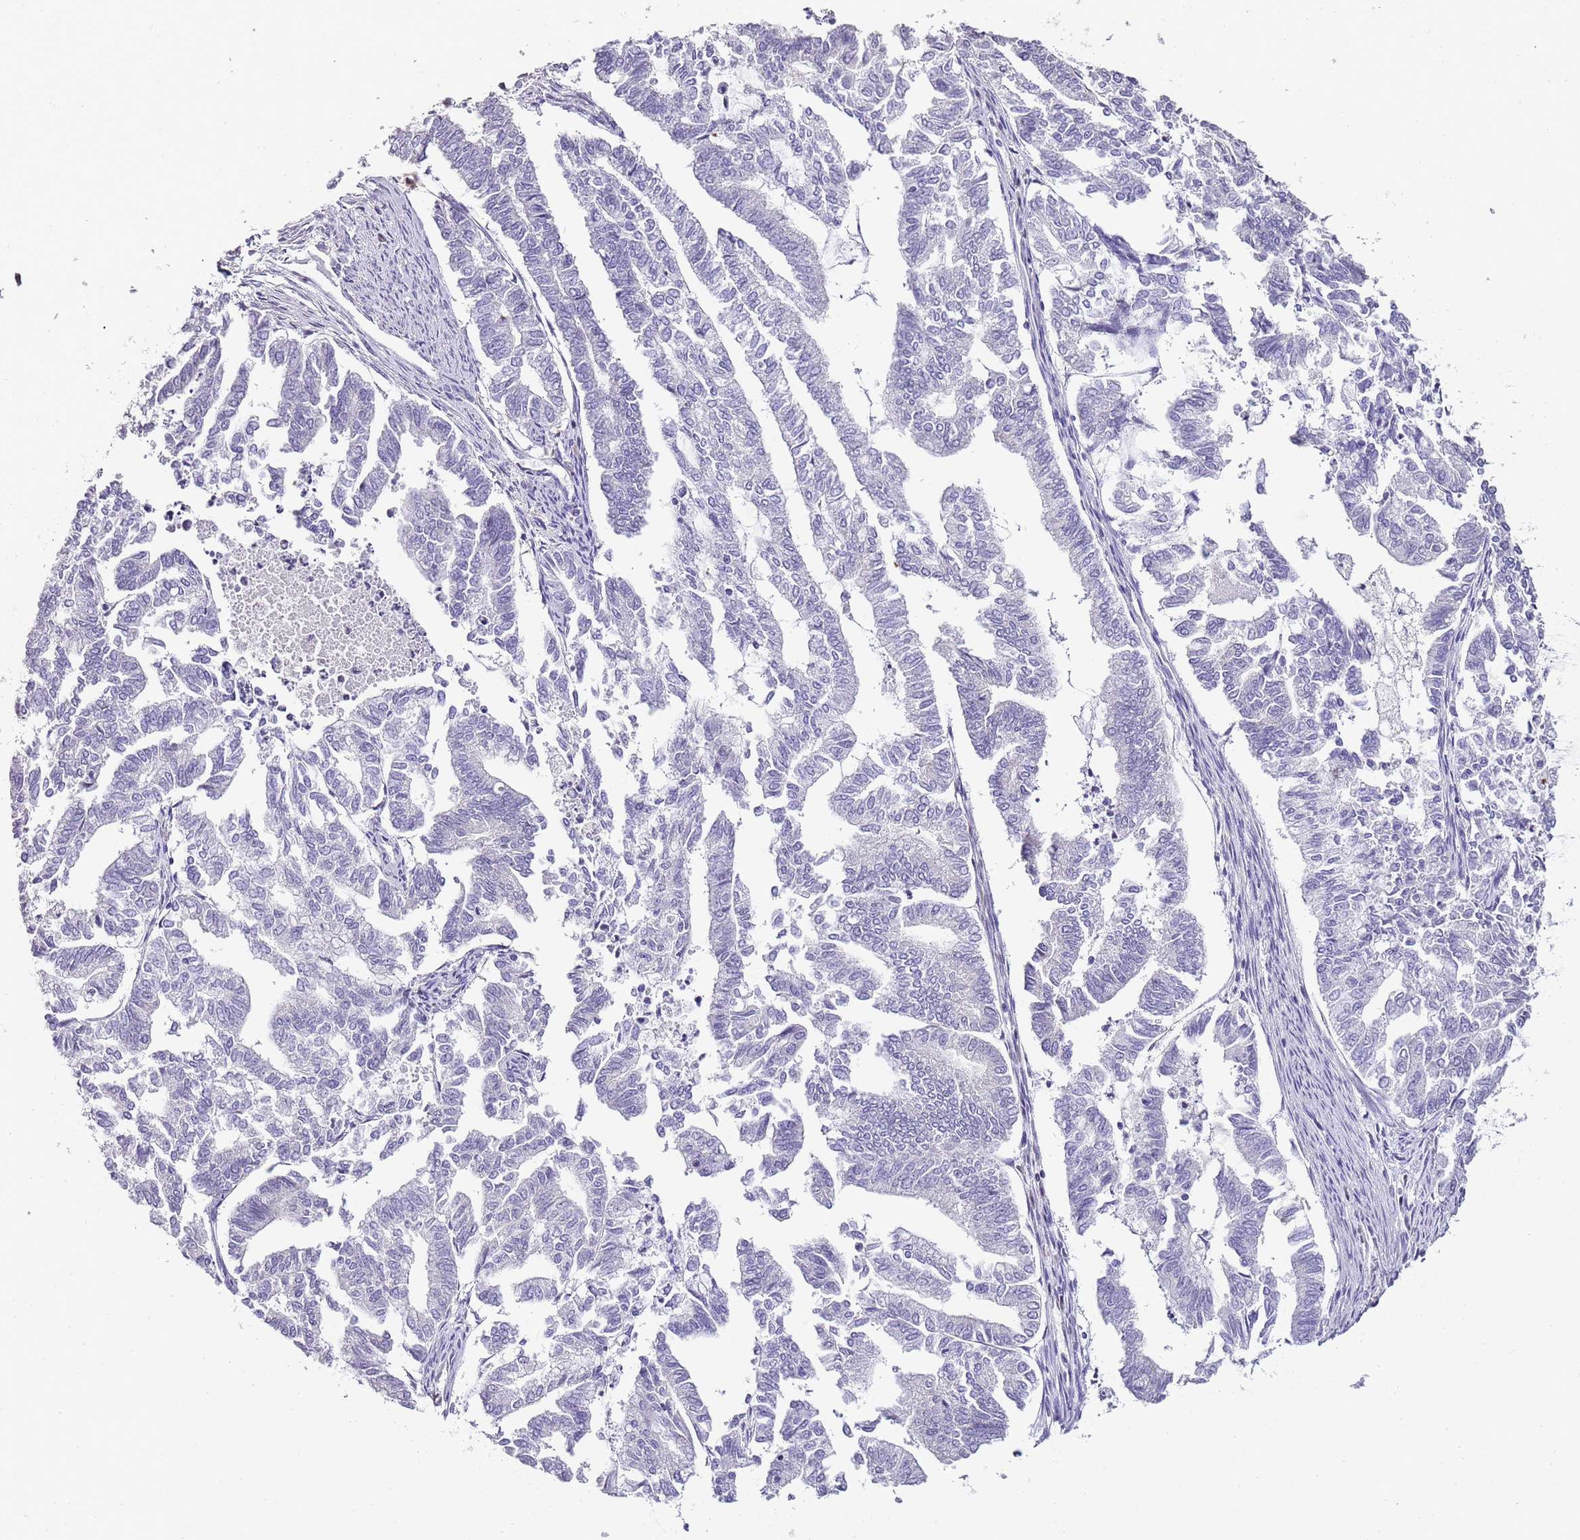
{"staining": {"intensity": "negative", "quantity": "none", "location": "none"}, "tissue": "endometrial cancer", "cell_type": "Tumor cells", "image_type": "cancer", "snomed": [{"axis": "morphology", "description": "Adenocarcinoma, NOS"}, {"axis": "topography", "description": "Endometrium"}], "caption": "Human endometrial adenocarcinoma stained for a protein using immunohistochemistry demonstrates no expression in tumor cells.", "gene": "ZBP1", "patient": {"sex": "female", "age": 79}}